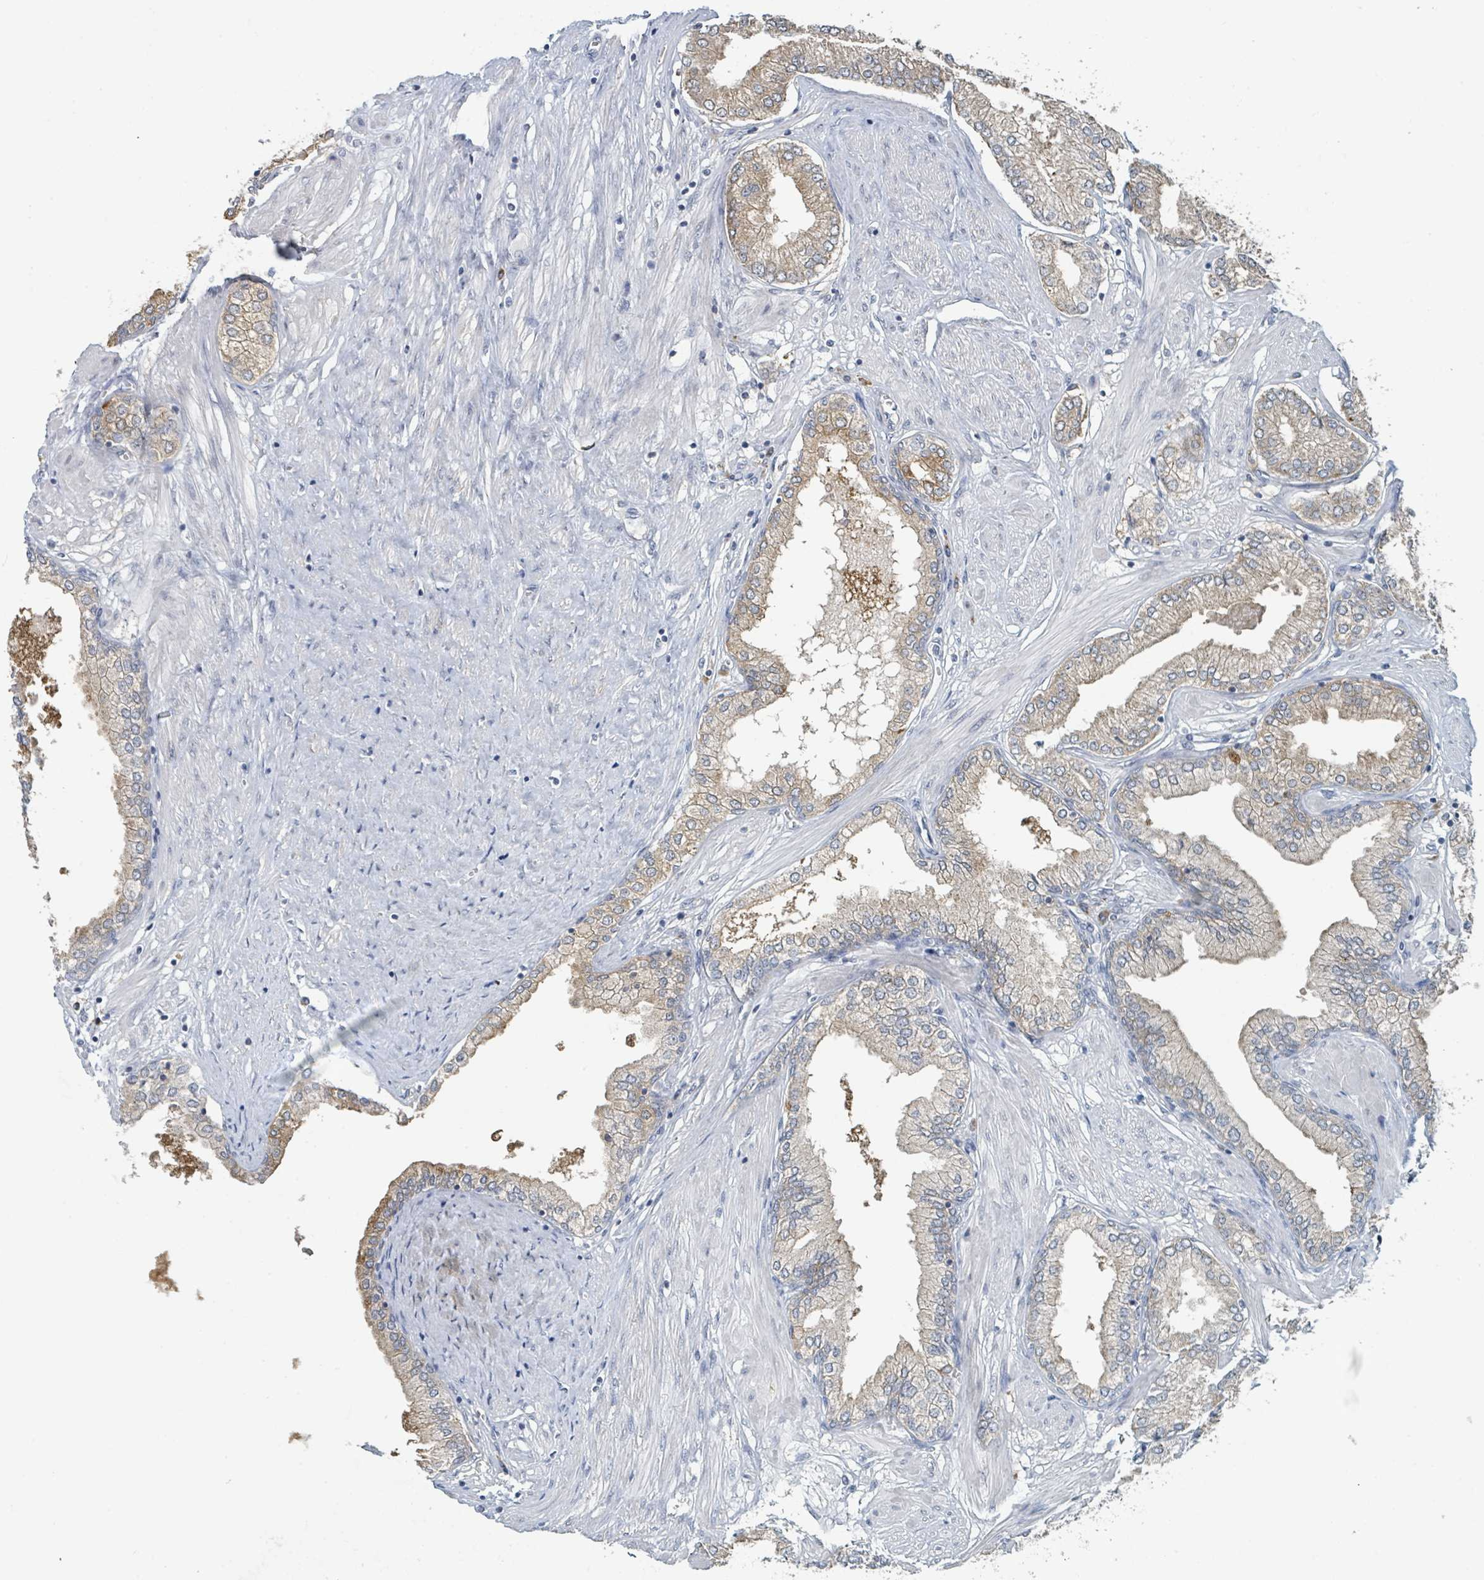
{"staining": {"intensity": "weak", "quantity": "25%-75%", "location": "cytoplasmic/membranous"}, "tissue": "prostate cancer", "cell_type": "Tumor cells", "image_type": "cancer", "snomed": [{"axis": "morphology", "description": "Adenocarcinoma, High grade"}, {"axis": "topography", "description": "Prostate and seminal vesicle, NOS"}], "caption": "Immunohistochemistry staining of prostate cancer (adenocarcinoma (high-grade)), which reveals low levels of weak cytoplasmic/membranous positivity in about 25%-75% of tumor cells indicating weak cytoplasmic/membranous protein expression. The staining was performed using DAB (brown) for protein detection and nuclei were counterstained in hematoxylin (blue).", "gene": "ANKRD55", "patient": {"sex": "male", "age": 64}}